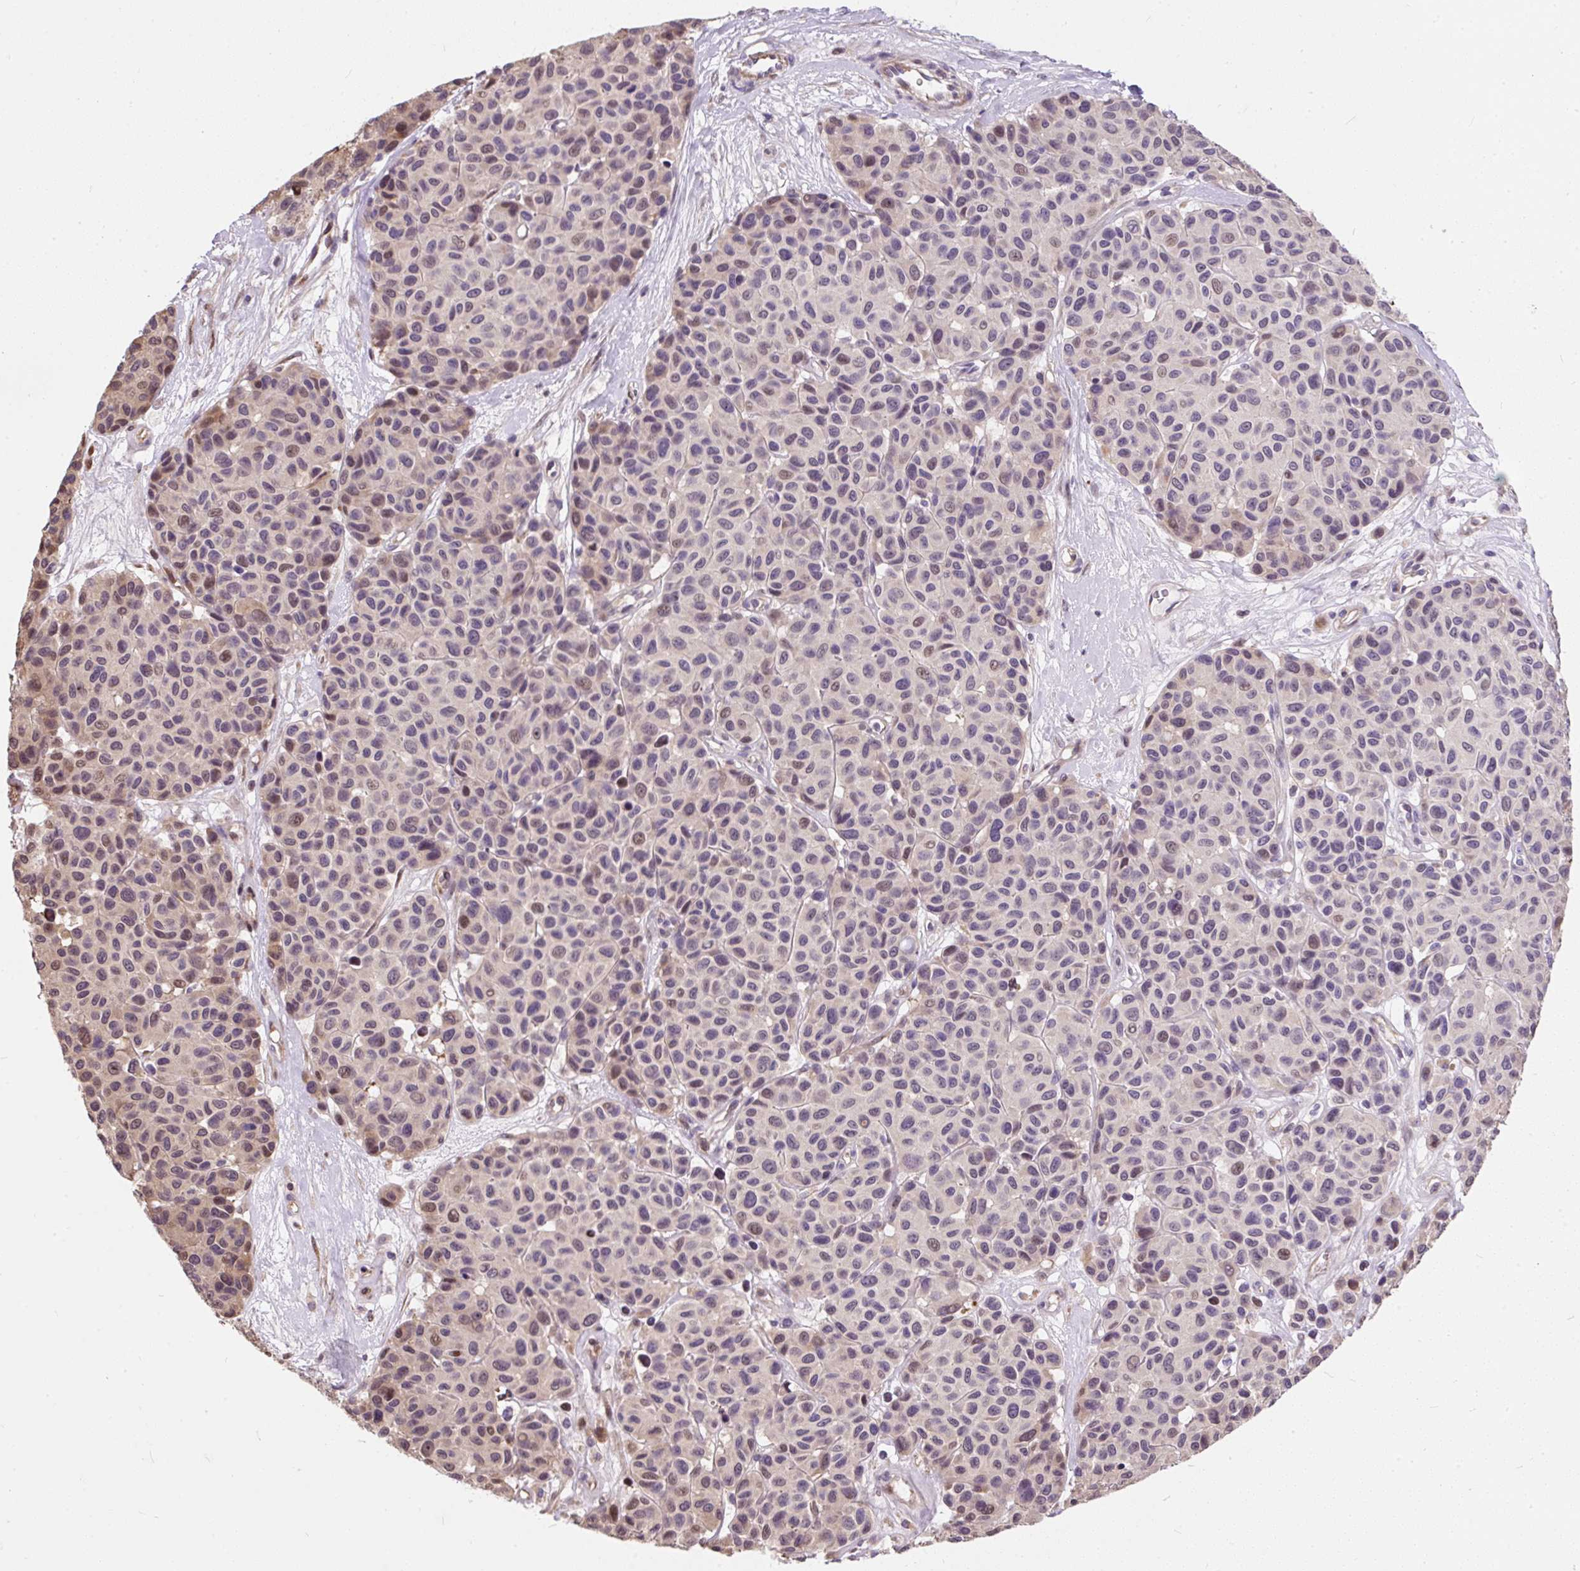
{"staining": {"intensity": "weak", "quantity": "<25%", "location": "nuclear"}, "tissue": "melanoma", "cell_type": "Tumor cells", "image_type": "cancer", "snomed": [{"axis": "morphology", "description": "Malignant melanoma, NOS"}, {"axis": "topography", "description": "Skin"}], "caption": "Histopathology image shows no protein positivity in tumor cells of malignant melanoma tissue. (DAB (3,3'-diaminobenzidine) immunohistochemistry with hematoxylin counter stain).", "gene": "PUS7L", "patient": {"sex": "female", "age": 66}}